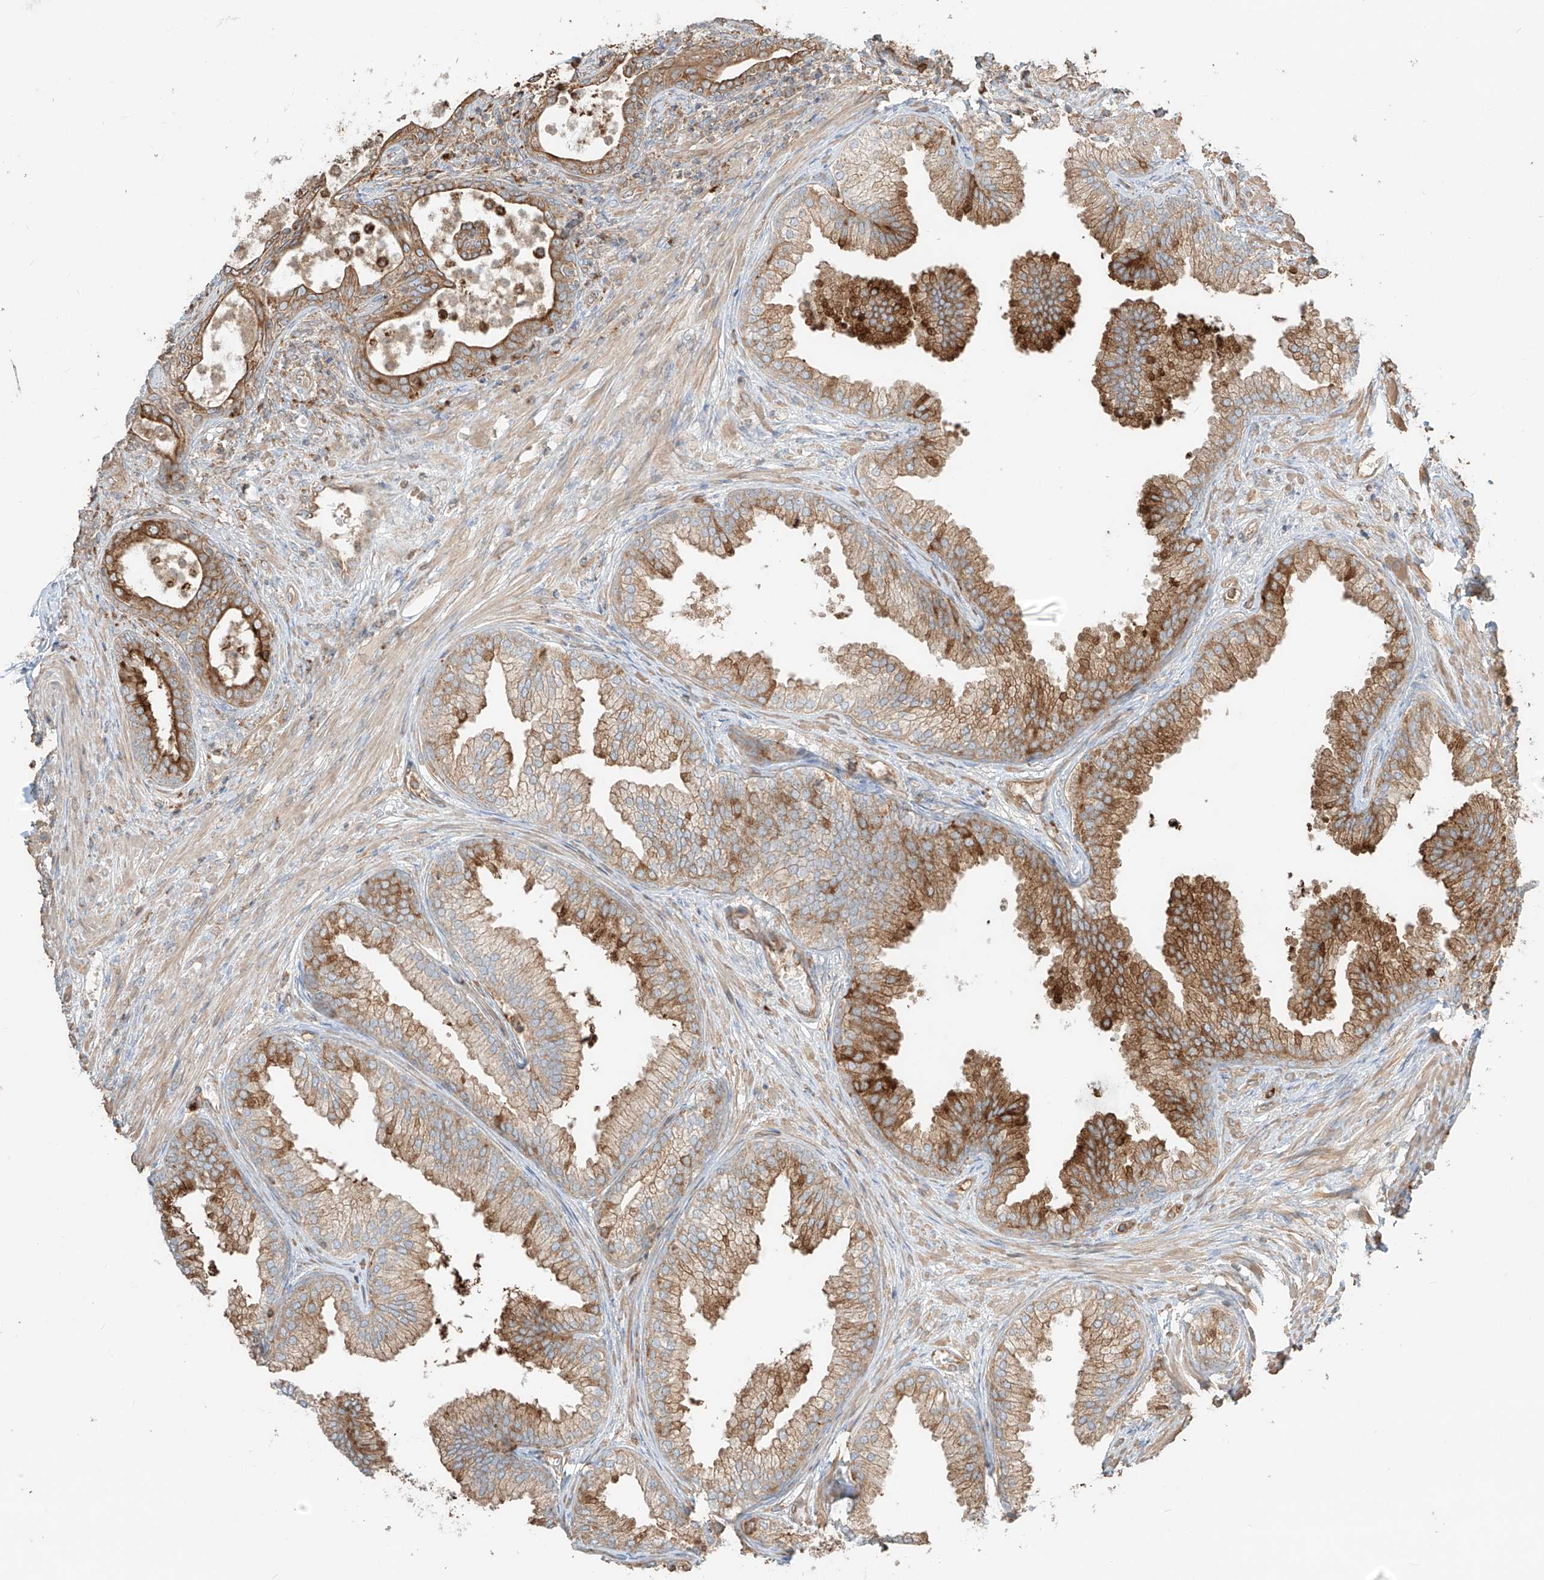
{"staining": {"intensity": "strong", "quantity": ">75%", "location": "cytoplasmic/membranous"}, "tissue": "prostate", "cell_type": "Glandular cells", "image_type": "normal", "snomed": [{"axis": "morphology", "description": "Normal tissue, NOS"}, {"axis": "topography", "description": "Prostate"}], "caption": "Immunohistochemistry image of benign prostate: prostate stained using immunohistochemistry exhibits high levels of strong protein expression localized specifically in the cytoplasmic/membranous of glandular cells, appearing as a cytoplasmic/membranous brown color.", "gene": "CCDC115", "patient": {"sex": "male", "age": 76}}